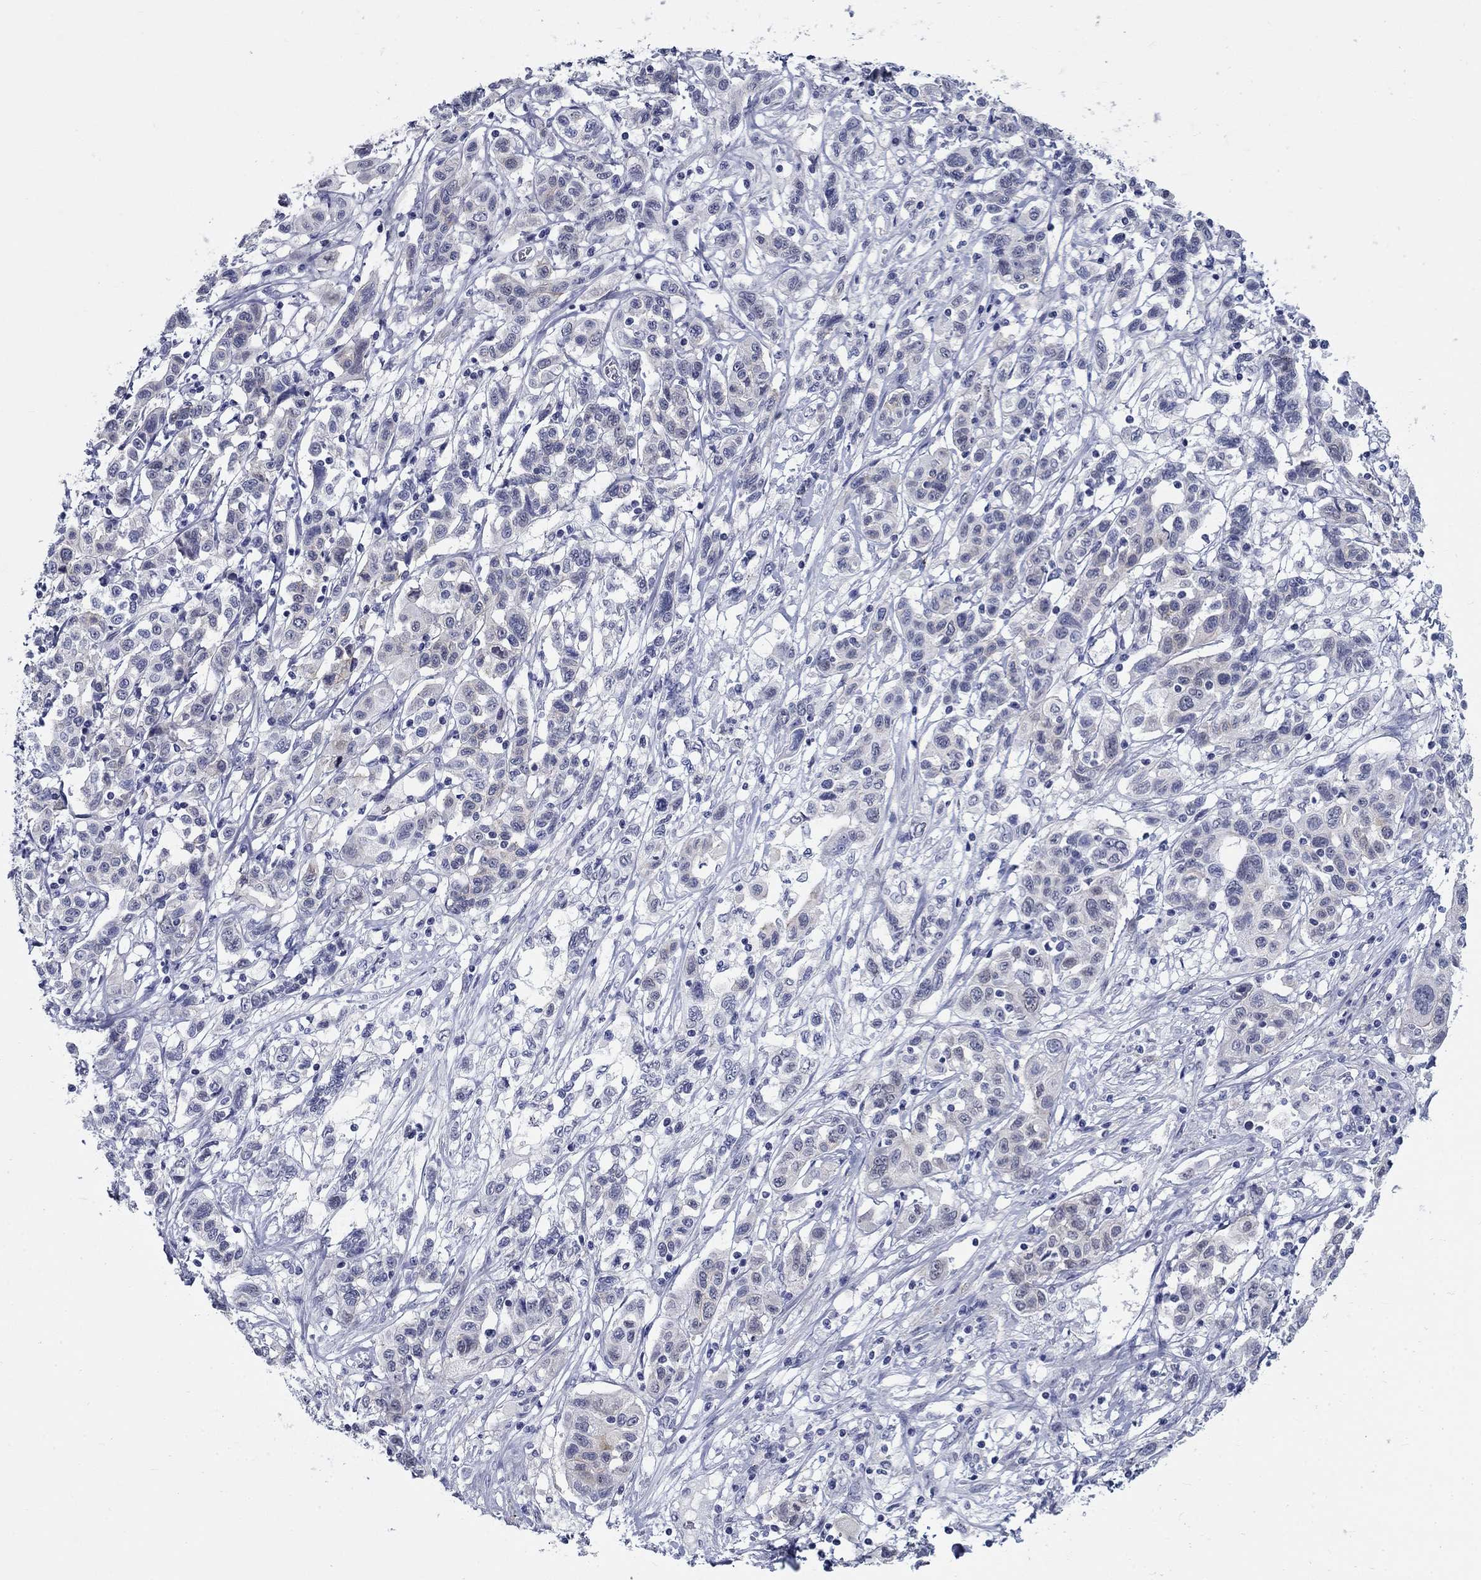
{"staining": {"intensity": "weak", "quantity": "<25%", "location": "cytoplasmic/membranous"}, "tissue": "liver cancer", "cell_type": "Tumor cells", "image_type": "cancer", "snomed": [{"axis": "morphology", "description": "Adenocarcinoma, NOS"}, {"axis": "morphology", "description": "Cholangiocarcinoma"}, {"axis": "topography", "description": "Liver"}], "caption": "This image is of liver cholangiocarcinoma stained with immunohistochemistry to label a protein in brown with the nuclei are counter-stained blue. There is no expression in tumor cells. (Brightfield microscopy of DAB (3,3'-diaminobenzidine) immunohistochemistry at high magnification).", "gene": "C4orf19", "patient": {"sex": "male", "age": 64}}